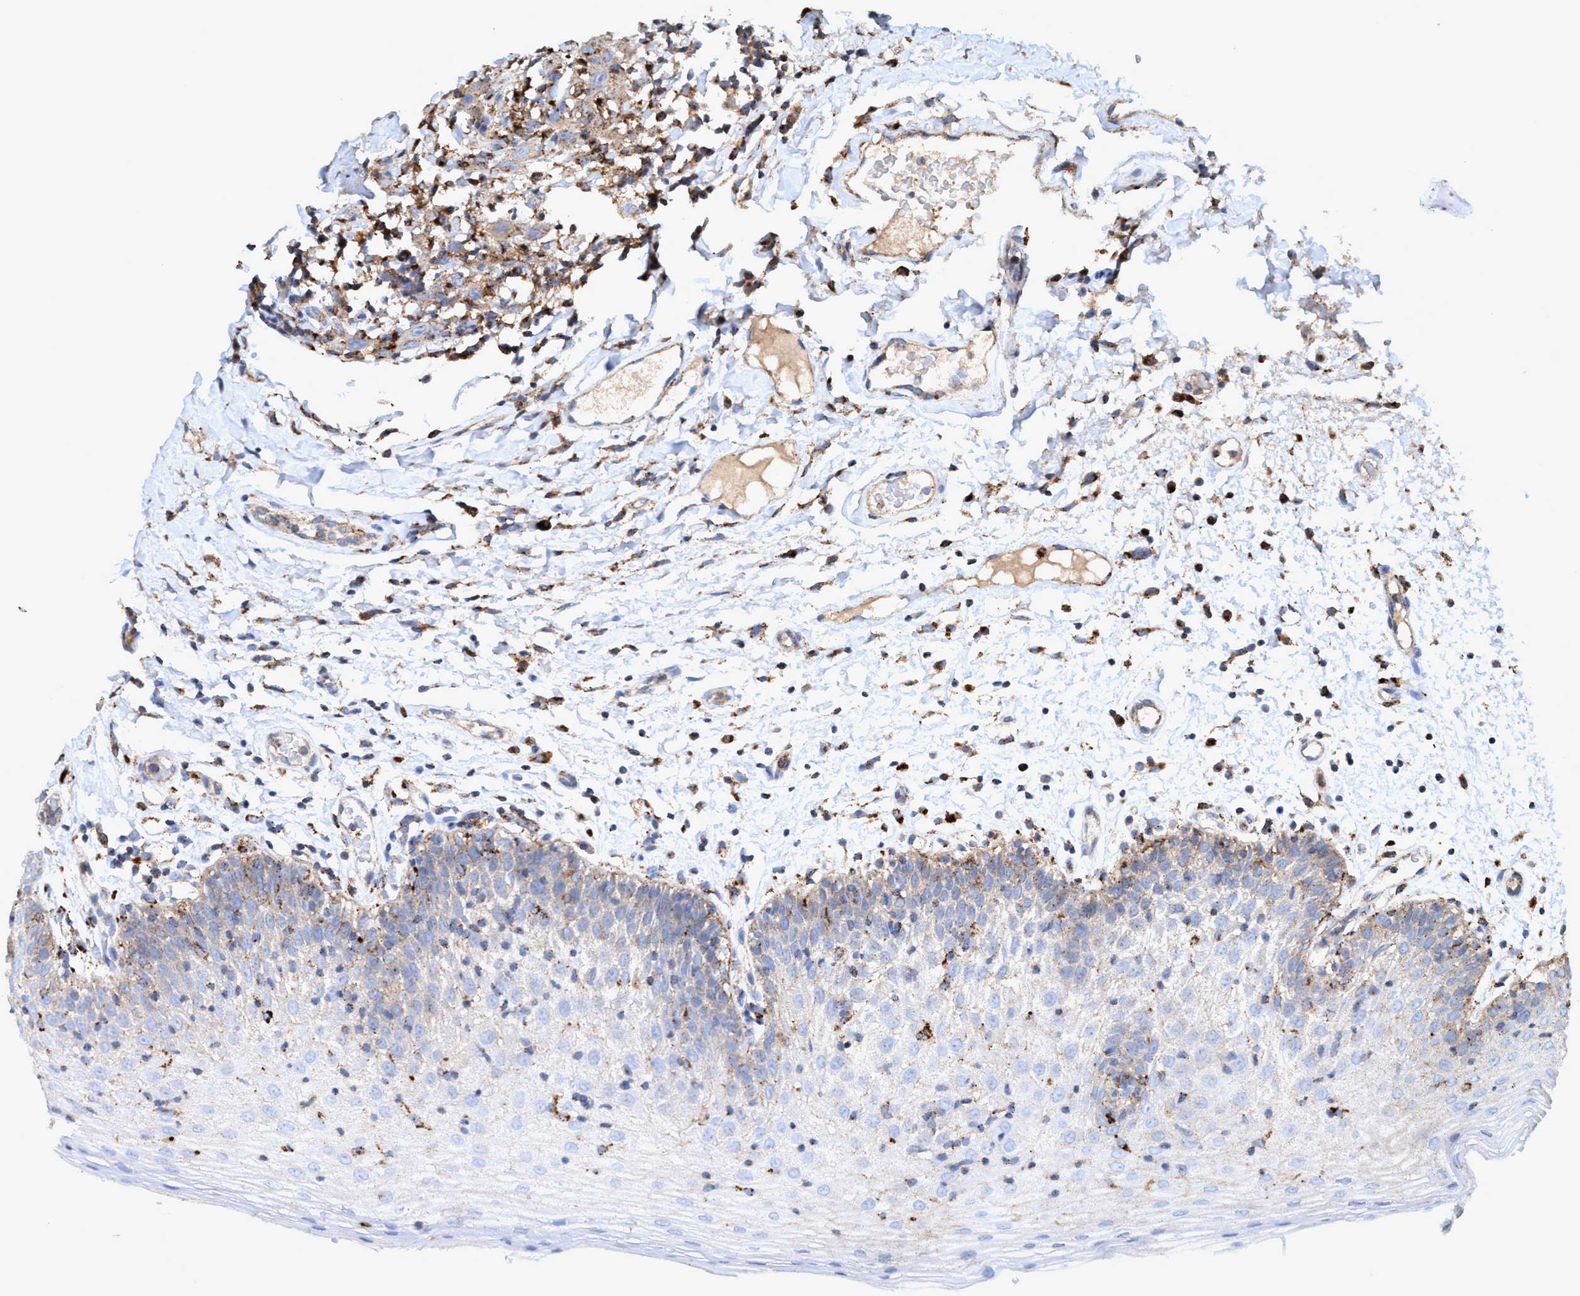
{"staining": {"intensity": "weak", "quantity": "<25%", "location": "cytoplasmic/membranous"}, "tissue": "oral mucosa", "cell_type": "Squamous epithelial cells", "image_type": "normal", "snomed": [{"axis": "morphology", "description": "Normal tissue, NOS"}, {"axis": "morphology", "description": "Squamous cell carcinoma, NOS"}, {"axis": "topography", "description": "Skeletal muscle"}, {"axis": "topography", "description": "Oral tissue"}, {"axis": "topography", "description": "Head-Neck"}], "caption": "High magnification brightfield microscopy of normal oral mucosa stained with DAB (3,3'-diaminobenzidine) (brown) and counterstained with hematoxylin (blue): squamous epithelial cells show no significant staining.", "gene": "TRIM65", "patient": {"sex": "male", "age": 71}}